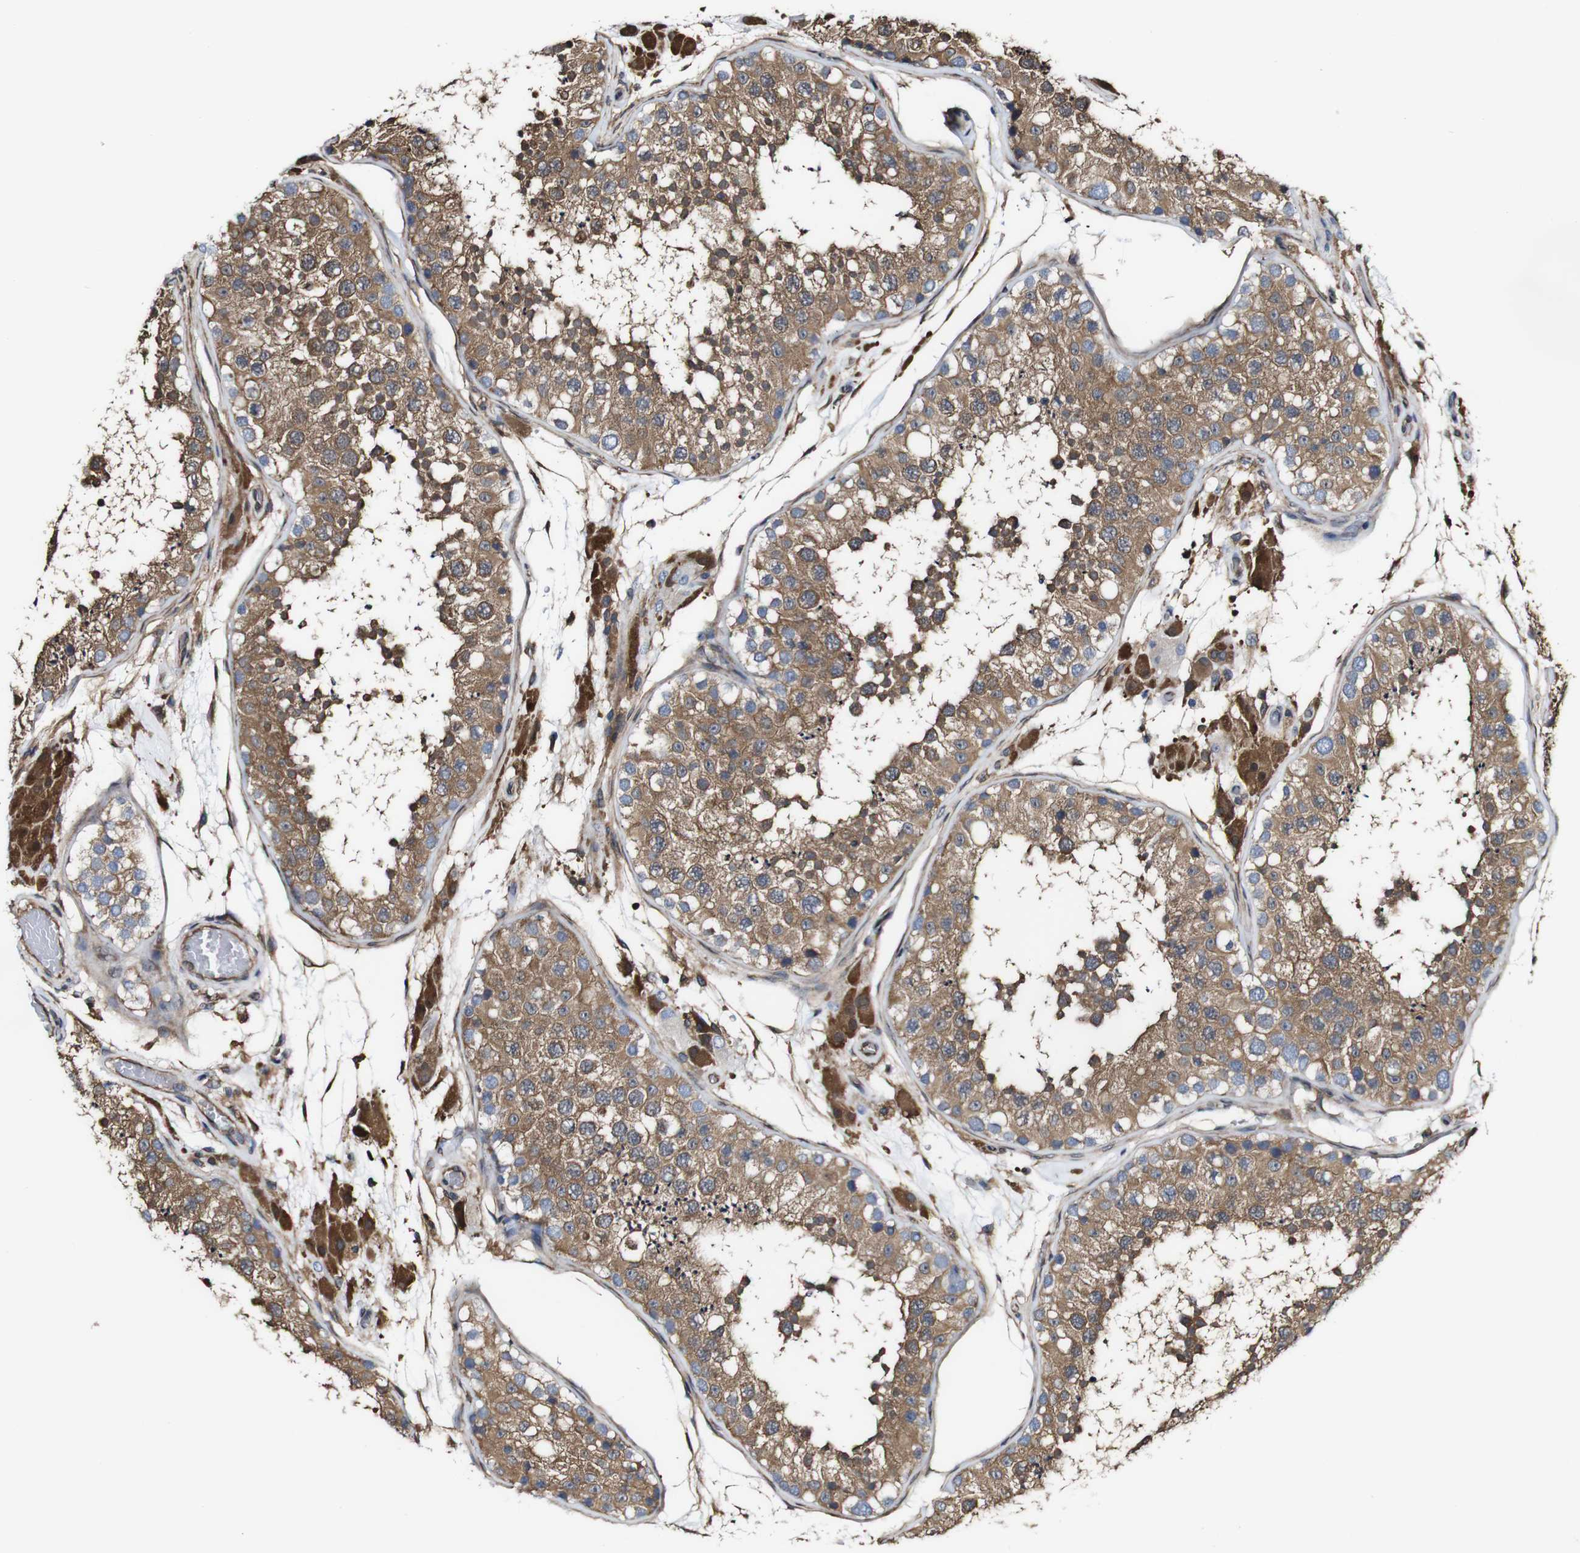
{"staining": {"intensity": "moderate", "quantity": ">75%", "location": "cytoplasmic/membranous"}, "tissue": "testis", "cell_type": "Cells in seminiferous ducts", "image_type": "normal", "snomed": [{"axis": "morphology", "description": "Normal tissue, NOS"}, {"axis": "topography", "description": "Testis"}, {"axis": "topography", "description": "Epididymis"}], "caption": "A histopathology image of testis stained for a protein exhibits moderate cytoplasmic/membranous brown staining in cells in seminiferous ducts. Using DAB (3,3'-diaminobenzidine) (brown) and hematoxylin (blue) stains, captured at high magnification using brightfield microscopy.", "gene": "PTPRR", "patient": {"sex": "male", "age": 26}}